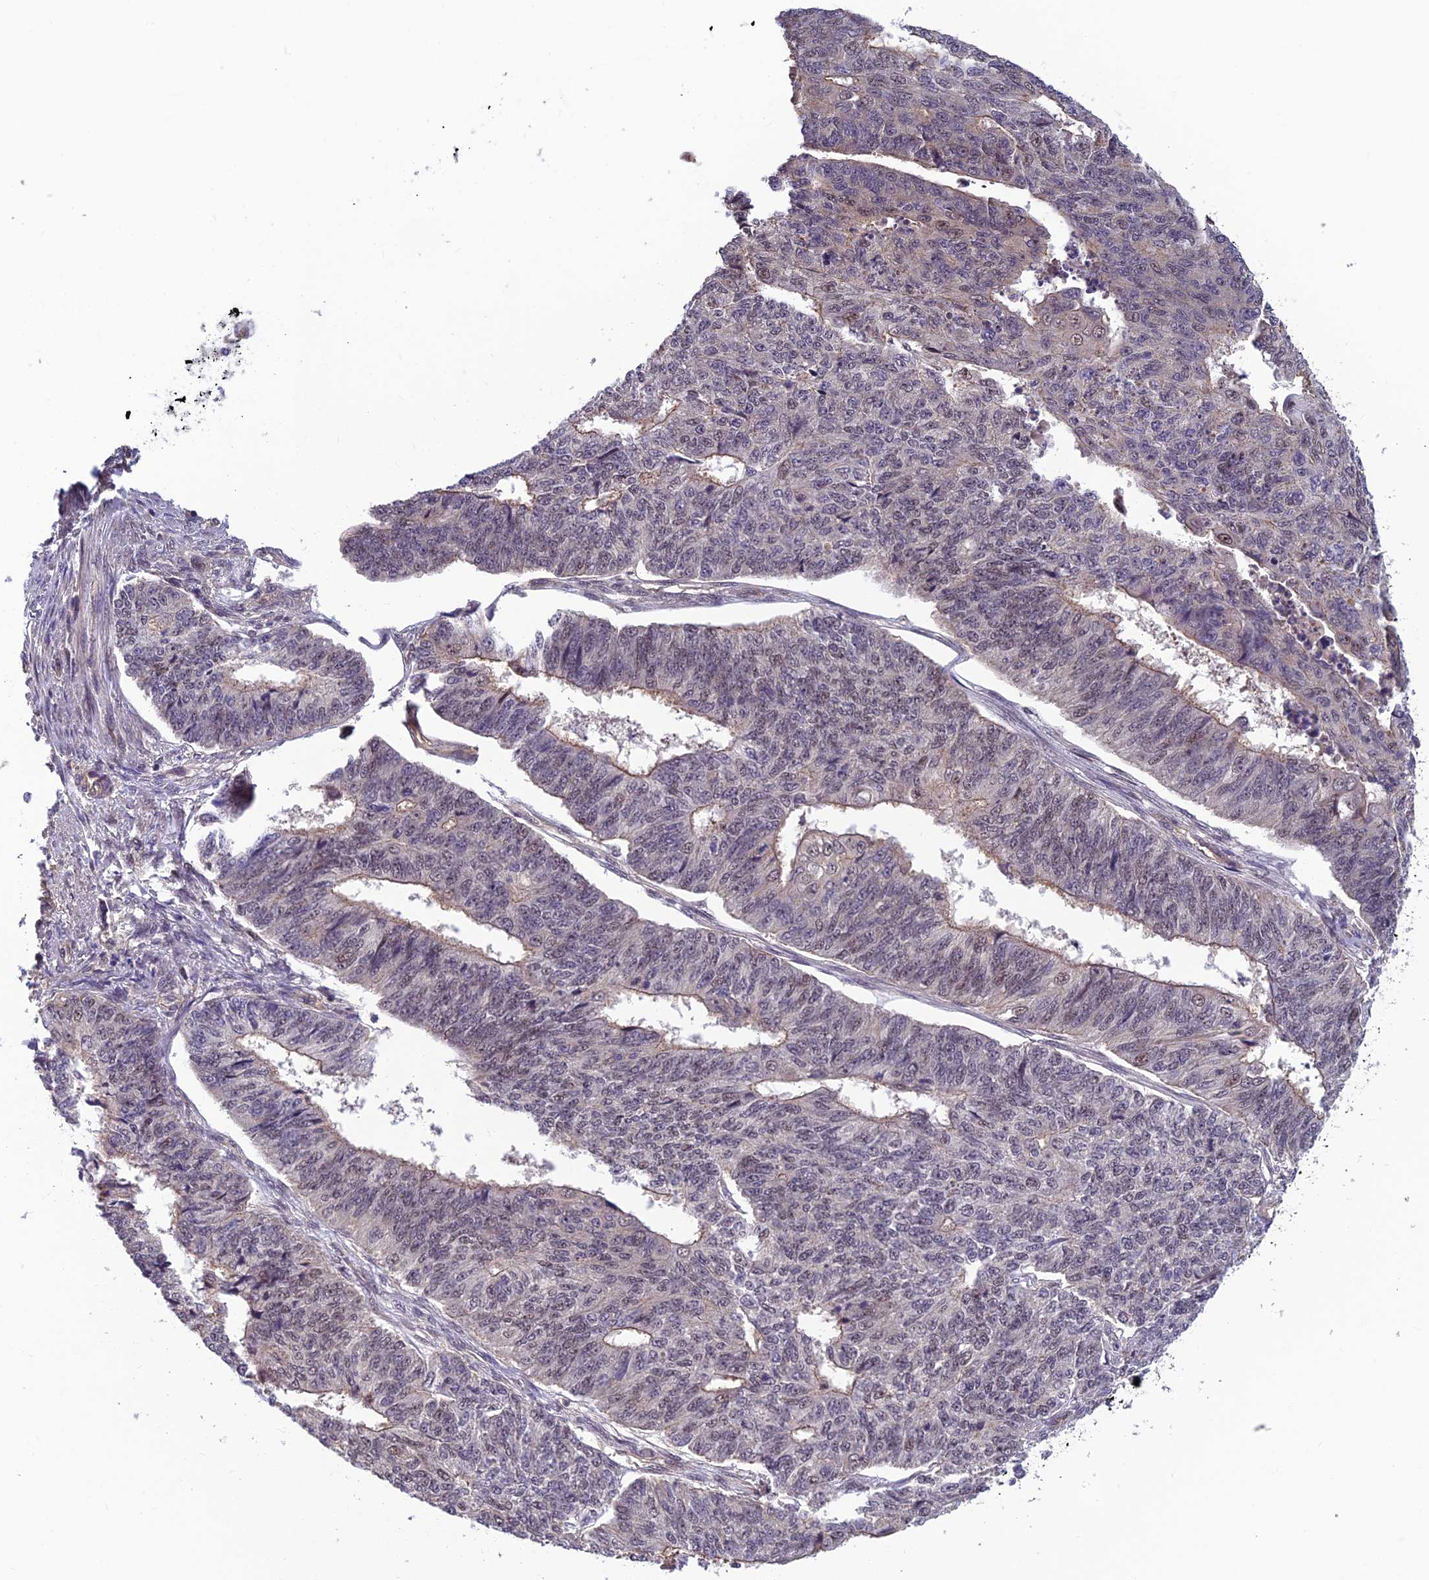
{"staining": {"intensity": "negative", "quantity": "none", "location": "none"}, "tissue": "endometrial cancer", "cell_type": "Tumor cells", "image_type": "cancer", "snomed": [{"axis": "morphology", "description": "Adenocarcinoma, NOS"}, {"axis": "topography", "description": "Endometrium"}], "caption": "Human endometrial adenocarcinoma stained for a protein using immunohistochemistry (IHC) demonstrates no staining in tumor cells.", "gene": "PIKFYVE", "patient": {"sex": "female", "age": 32}}